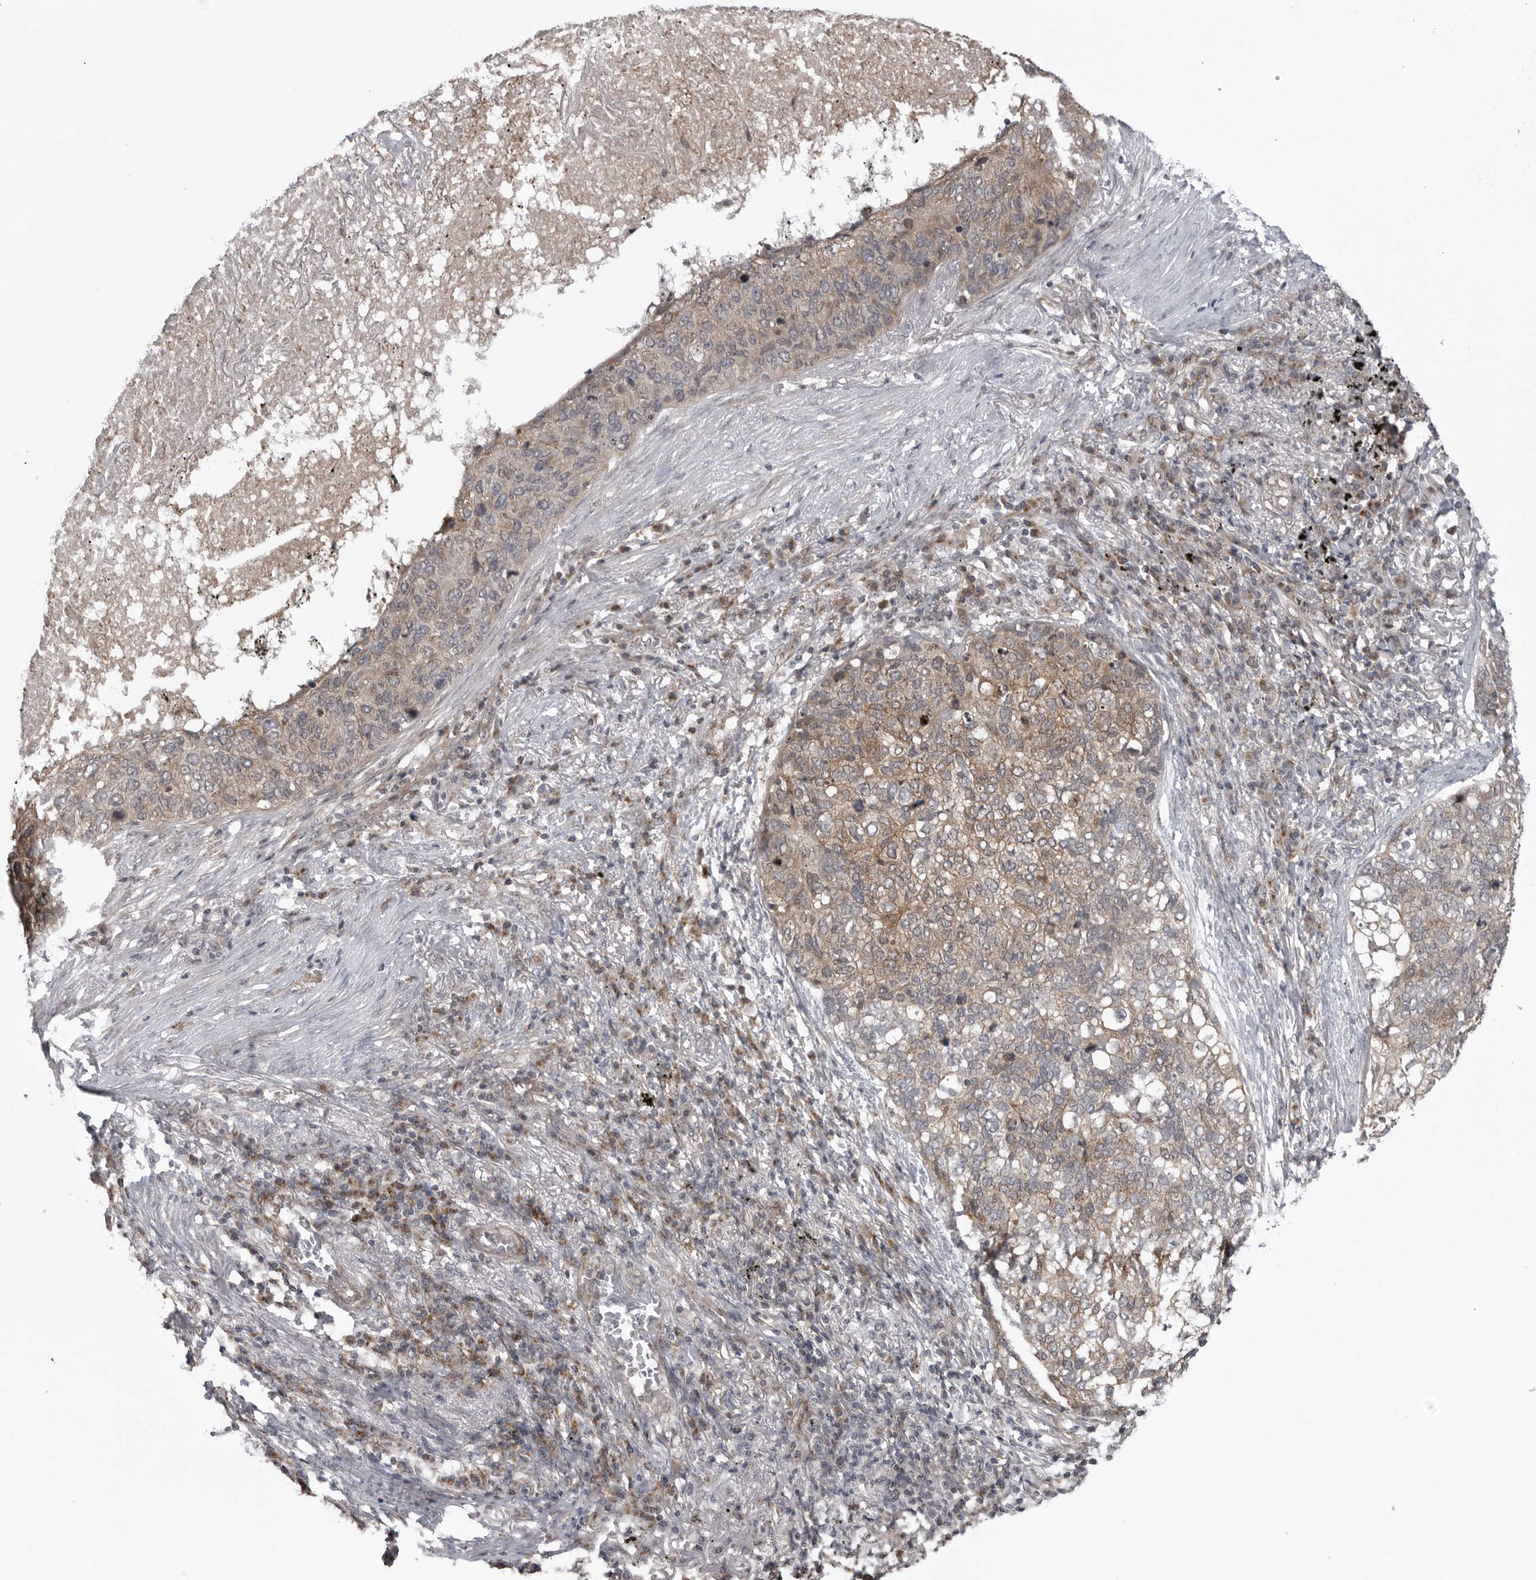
{"staining": {"intensity": "weak", "quantity": ">75%", "location": "cytoplasmic/membranous"}, "tissue": "lung cancer", "cell_type": "Tumor cells", "image_type": "cancer", "snomed": [{"axis": "morphology", "description": "Squamous cell carcinoma, NOS"}, {"axis": "topography", "description": "Lung"}], "caption": "Immunohistochemistry (IHC) image of human lung cancer (squamous cell carcinoma) stained for a protein (brown), which displays low levels of weak cytoplasmic/membranous expression in about >75% of tumor cells.", "gene": "FAAP100", "patient": {"sex": "female", "age": 63}}